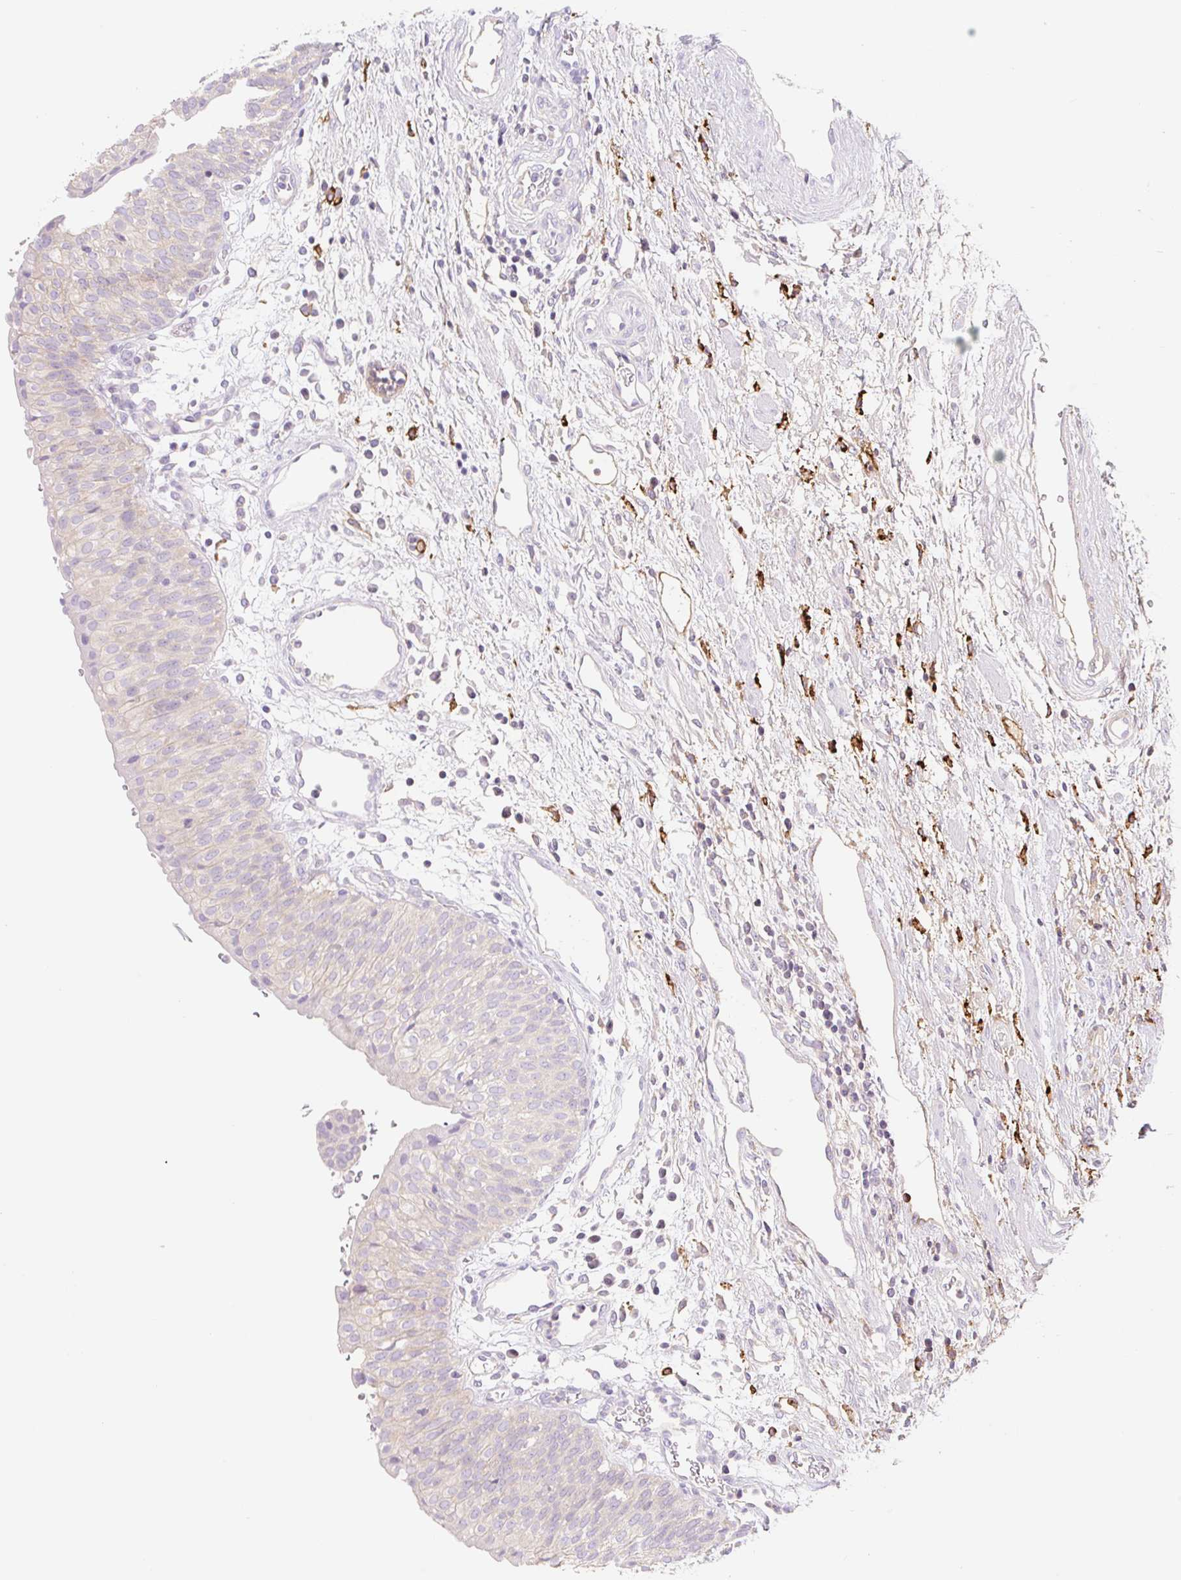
{"staining": {"intensity": "weak", "quantity": "<25%", "location": "cytoplasmic/membranous"}, "tissue": "urinary bladder", "cell_type": "Urothelial cells", "image_type": "normal", "snomed": [{"axis": "morphology", "description": "Normal tissue, NOS"}, {"axis": "topography", "description": "Urinary bladder"}], "caption": "A high-resolution histopathology image shows immunohistochemistry (IHC) staining of normal urinary bladder, which reveals no significant positivity in urothelial cells. Nuclei are stained in blue.", "gene": "LYVE1", "patient": {"sex": "male", "age": 55}}